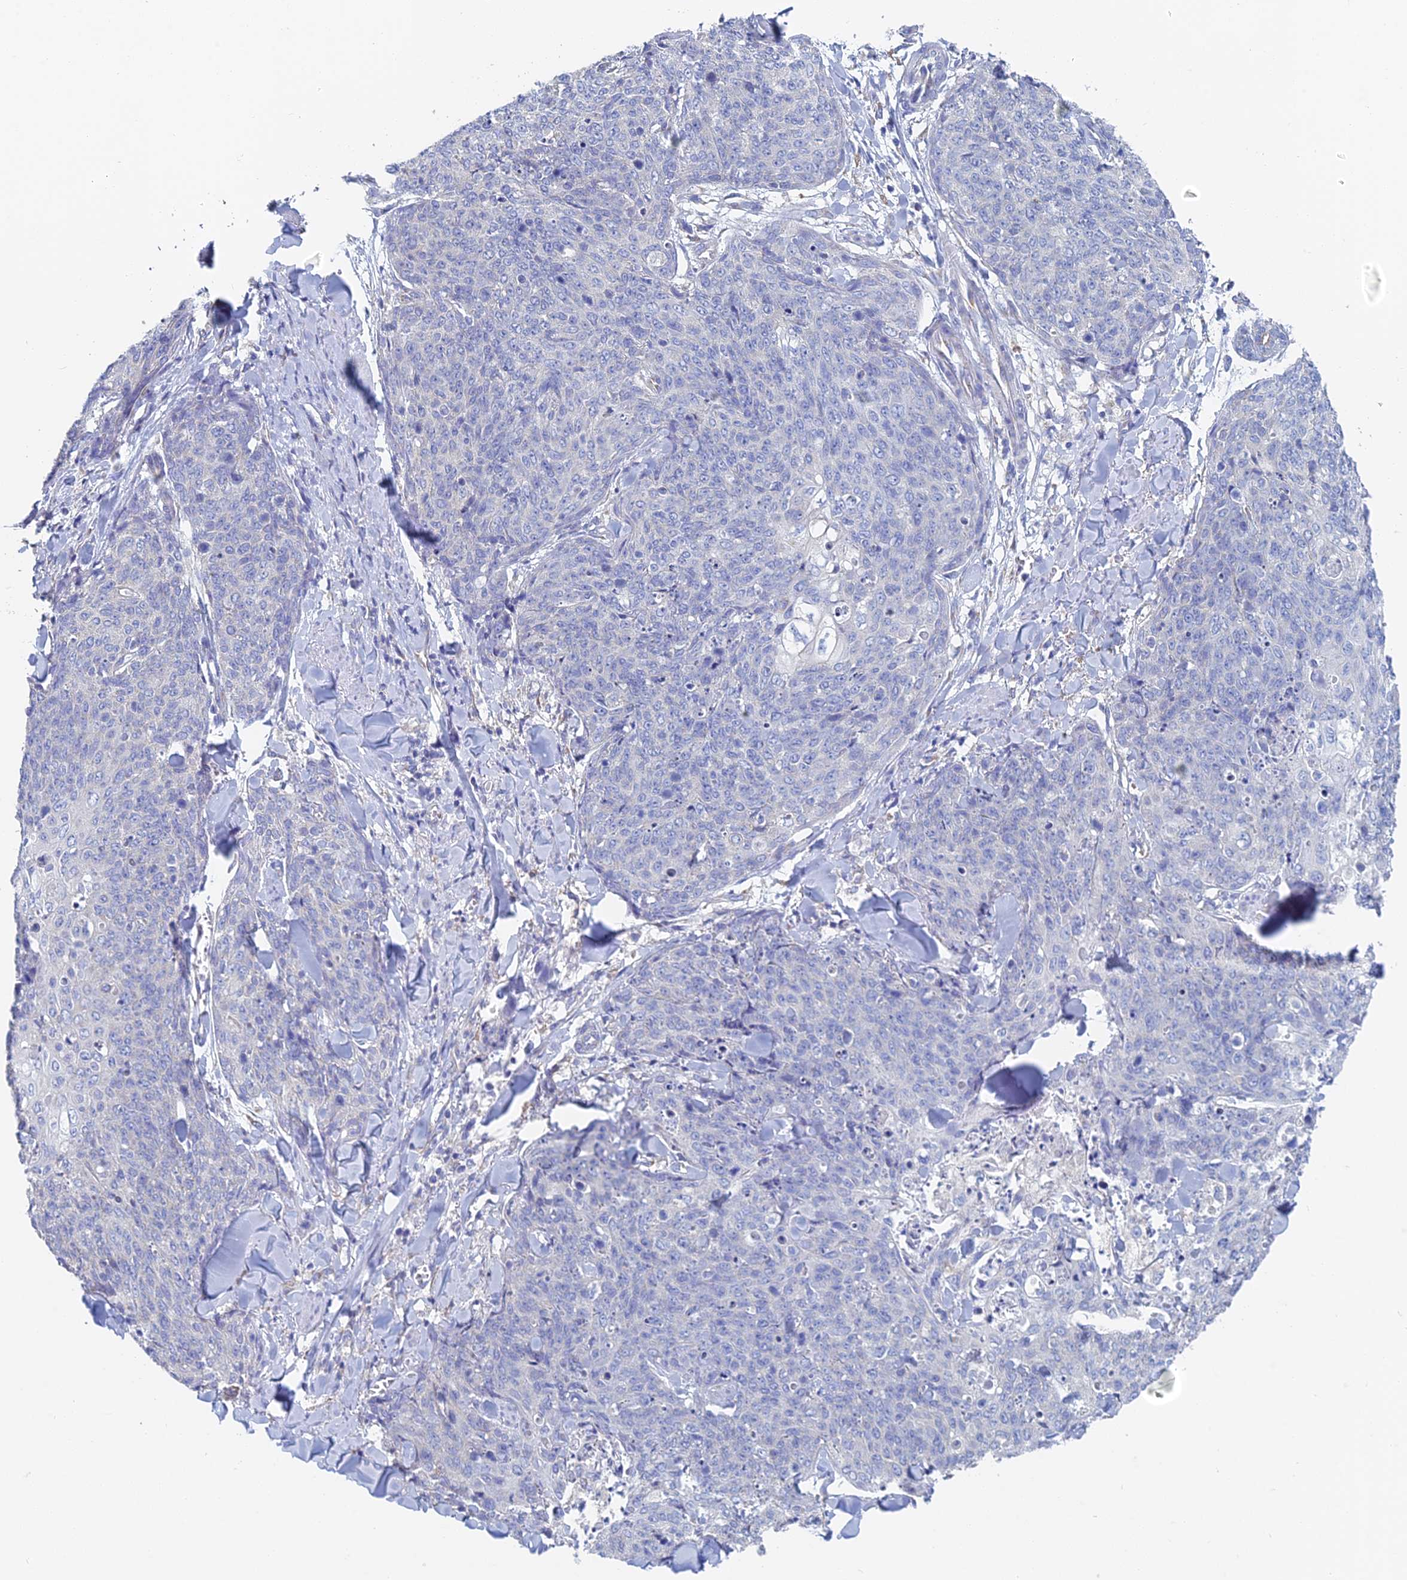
{"staining": {"intensity": "negative", "quantity": "none", "location": "none"}, "tissue": "skin cancer", "cell_type": "Tumor cells", "image_type": "cancer", "snomed": [{"axis": "morphology", "description": "Squamous cell carcinoma, NOS"}, {"axis": "topography", "description": "Skin"}, {"axis": "topography", "description": "Vulva"}], "caption": "Protein analysis of skin squamous cell carcinoma shows no significant expression in tumor cells.", "gene": "CRACR2B", "patient": {"sex": "female", "age": 85}}